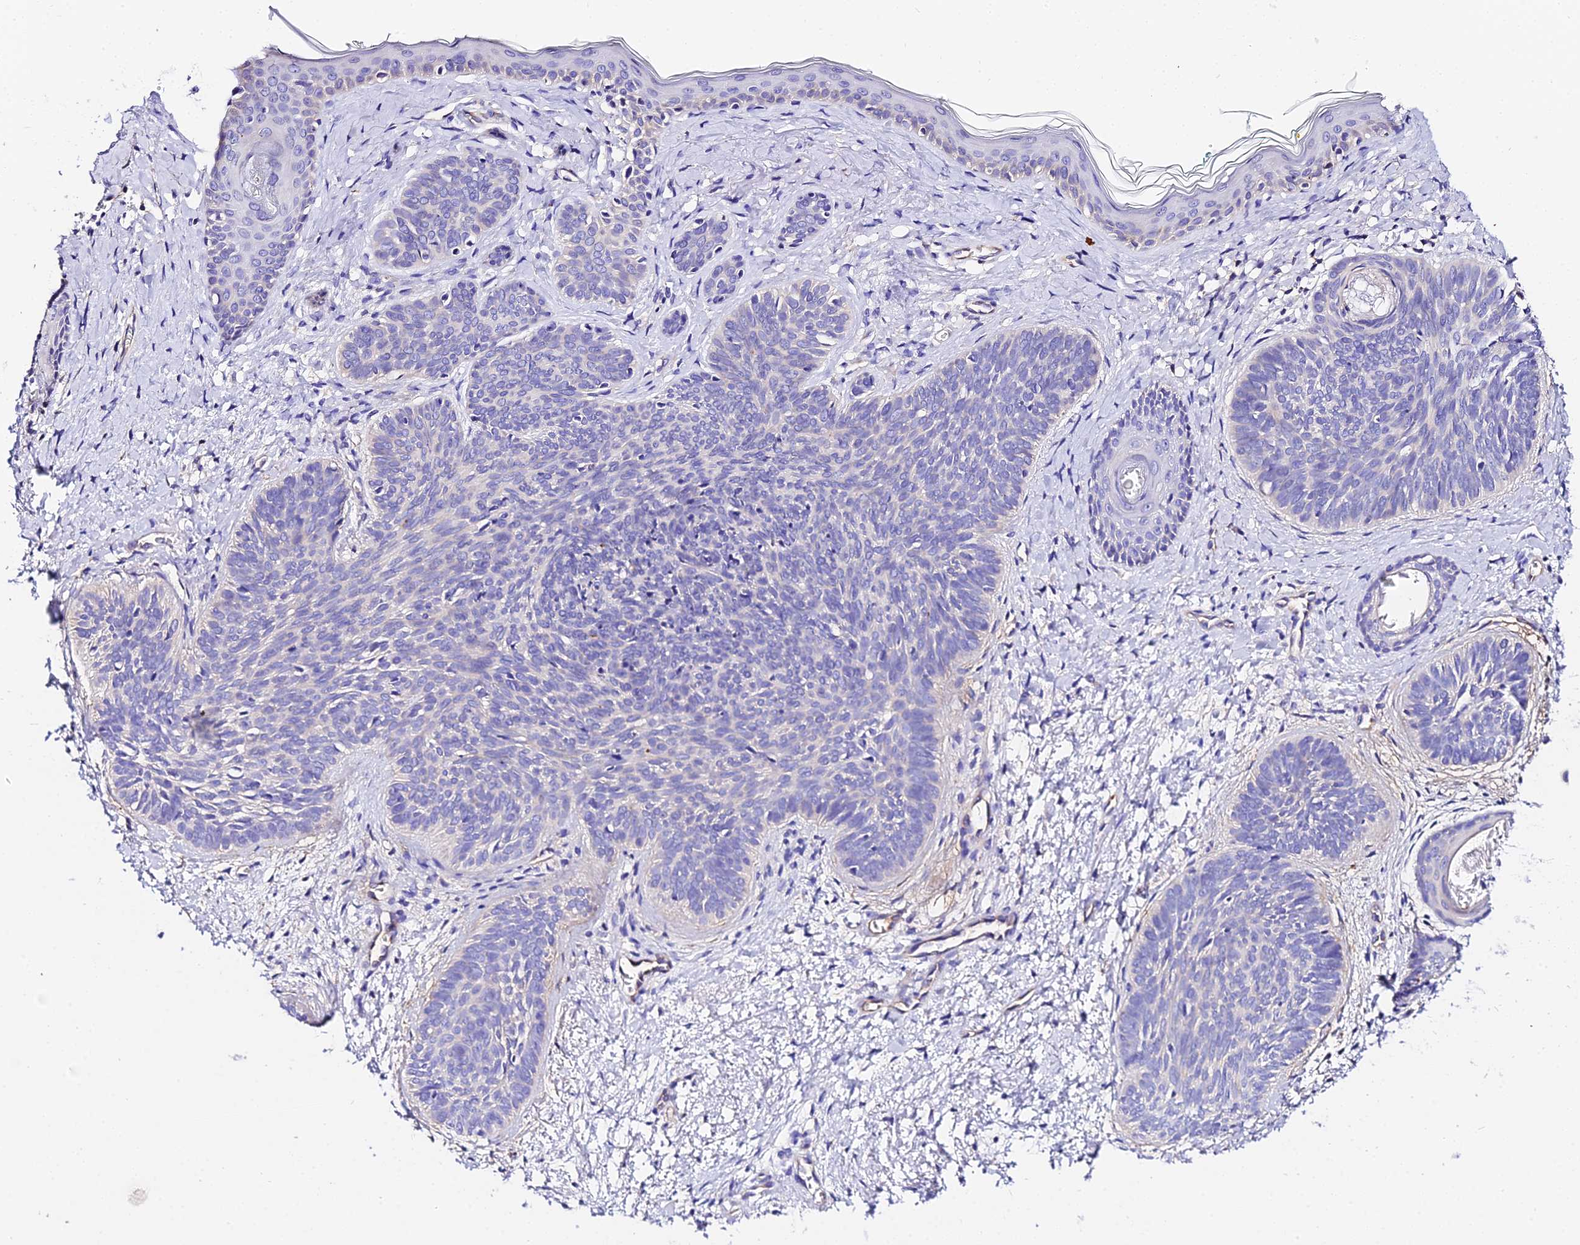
{"staining": {"intensity": "negative", "quantity": "none", "location": "none"}, "tissue": "skin cancer", "cell_type": "Tumor cells", "image_type": "cancer", "snomed": [{"axis": "morphology", "description": "Basal cell carcinoma"}, {"axis": "topography", "description": "Skin"}], "caption": "This is an immunohistochemistry (IHC) histopathology image of skin basal cell carcinoma. There is no staining in tumor cells.", "gene": "DAW1", "patient": {"sex": "female", "age": 81}}